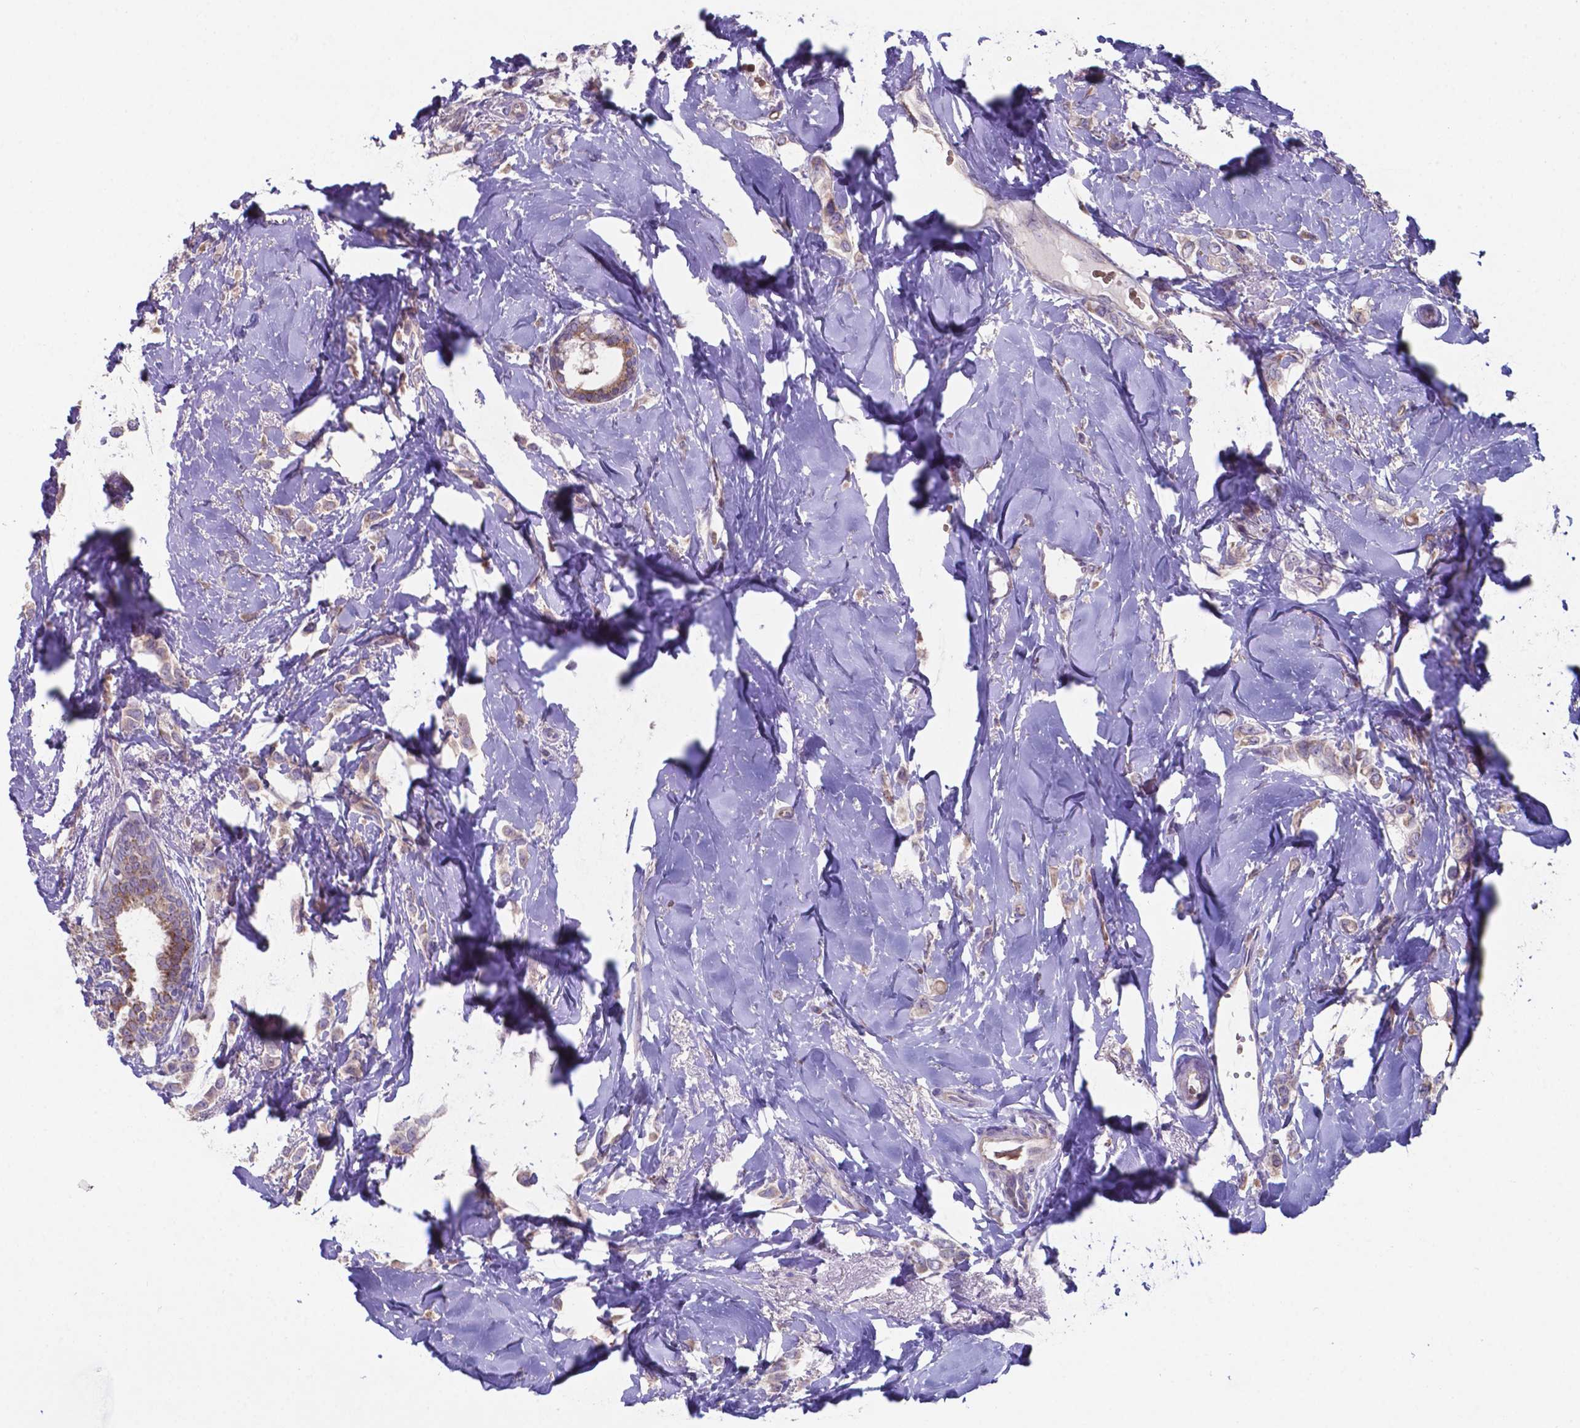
{"staining": {"intensity": "weak", "quantity": ">75%", "location": "cytoplasmic/membranous"}, "tissue": "breast cancer", "cell_type": "Tumor cells", "image_type": "cancer", "snomed": [{"axis": "morphology", "description": "Lobular carcinoma"}, {"axis": "topography", "description": "Breast"}], "caption": "Immunohistochemistry (IHC) (DAB (3,3'-diaminobenzidine)) staining of breast cancer displays weak cytoplasmic/membranous protein positivity in about >75% of tumor cells.", "gene": "TYRO3", "patient": {"sex": "female", "age": 66}}